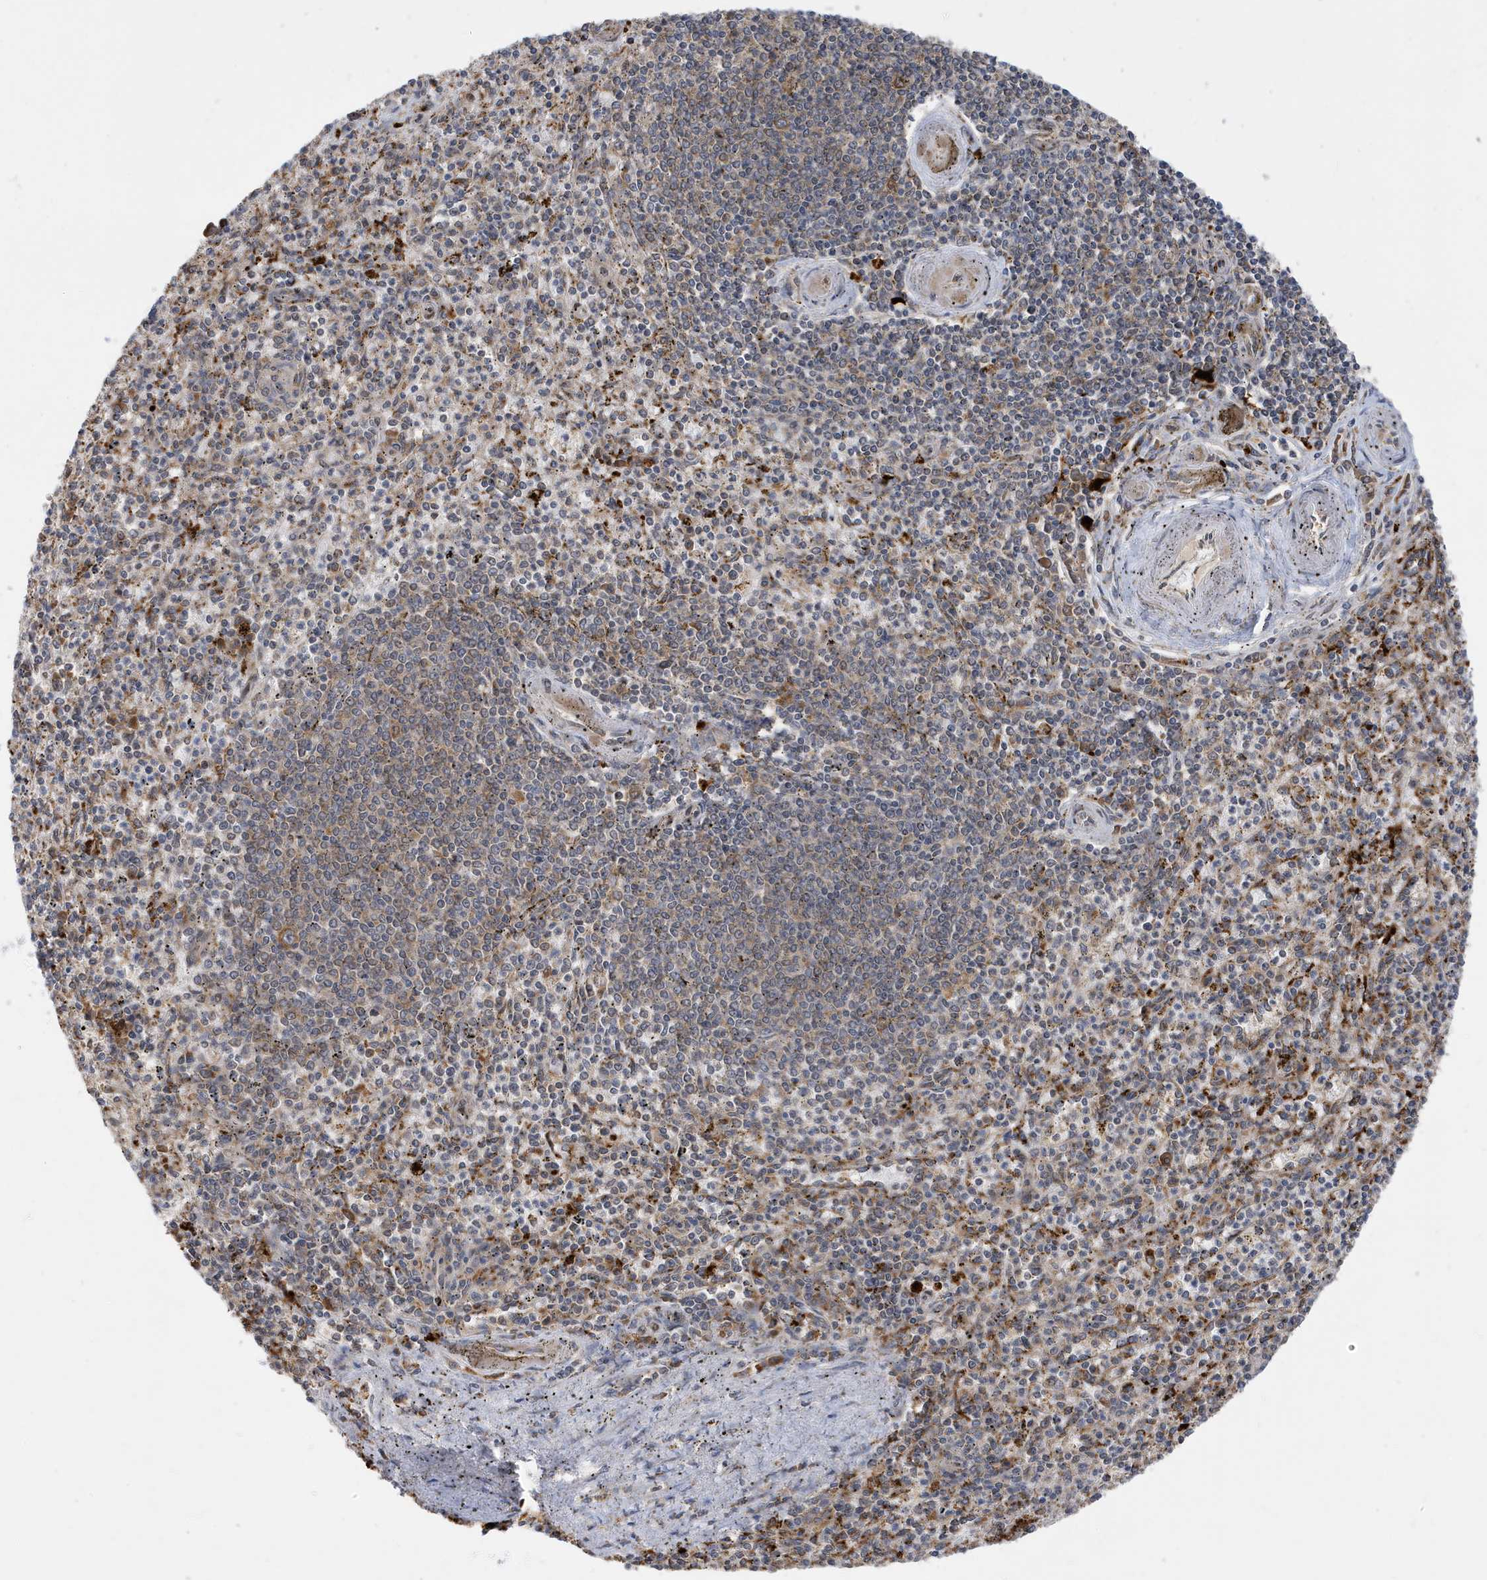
{"staining": {"intensity": "moderate", "quantity": "<25%", "location": "cytoplasmic/membranous"}, "tissue": "spleen", "cell_type": "Cells in red pulp", "image_type": "normal", "snomed": [{"axis": "morphology", "description": "Normal tissue, NOS"}, {"axis": "topography", "description": "Spleen"}], "caption": "Immunohistochemistry histopathology image of unremarkable spleen: human spleen stained using IHC shows low levels of moderate protein expression localized specifically in the cytoplasmic/membranous of cells in red pulp, appearing as a cytoplasmic/membranous brown color.", "gene": "ZNF507", "patient": {"sex": "male", "age": 72}}